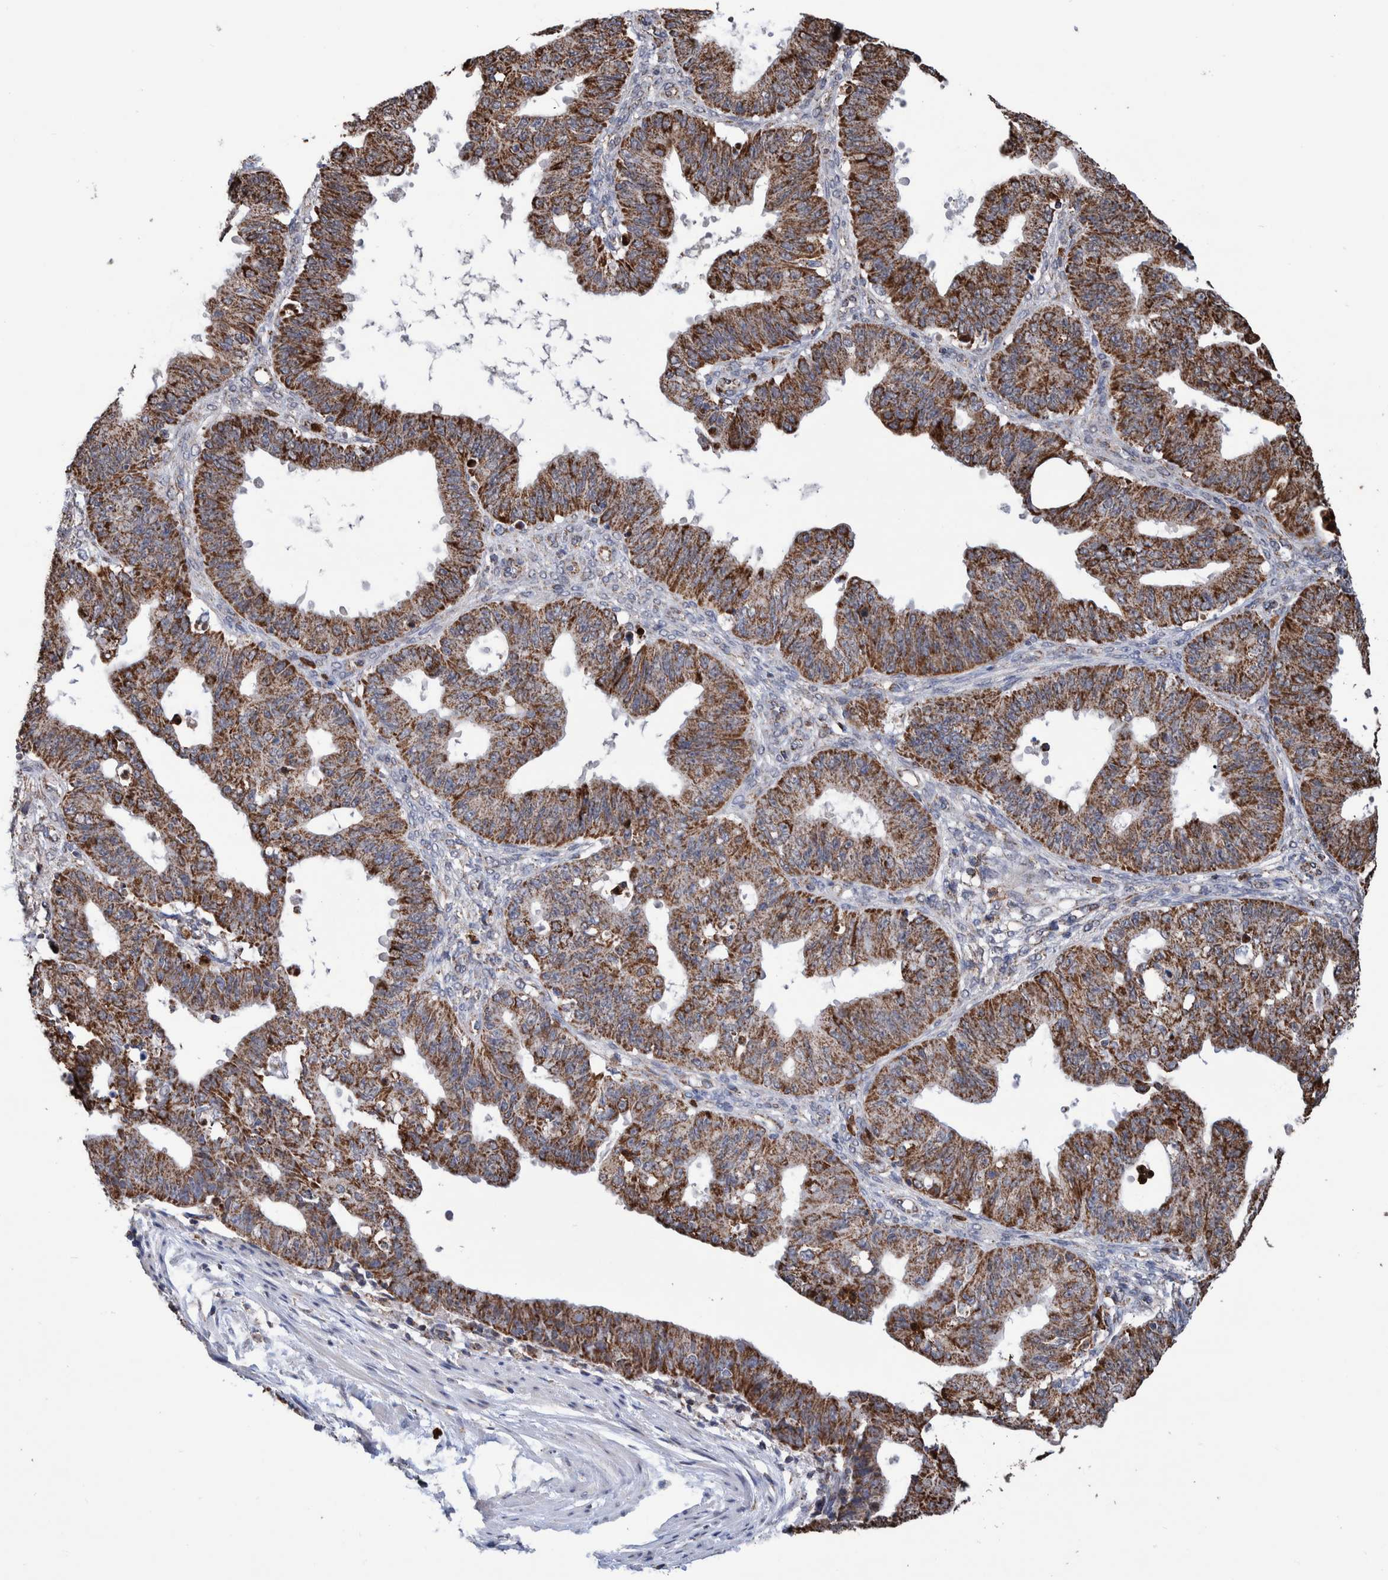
{"staining": {"intensity": "moderate", "quantity": ">75%", "location": "cytoplasmic/membranous"}, "tissue": "ovarian cancer", "cell_type": "Tumor cells", "image_type": "cancer", "snomed": [{"axis": "morphology", "description": "Carcinoma, endometroid"}, {"axis": "topography", "description": "Ovary"}], "caption": "About >75% of tumor cells in endometroid carcinoma (ovarian) show moderate cytoplasmic/membranous protein expression as visualized by brown immunohistochemical staining.", "gene": "DECR1", "patient": {"sex": "female", "age": 42}}